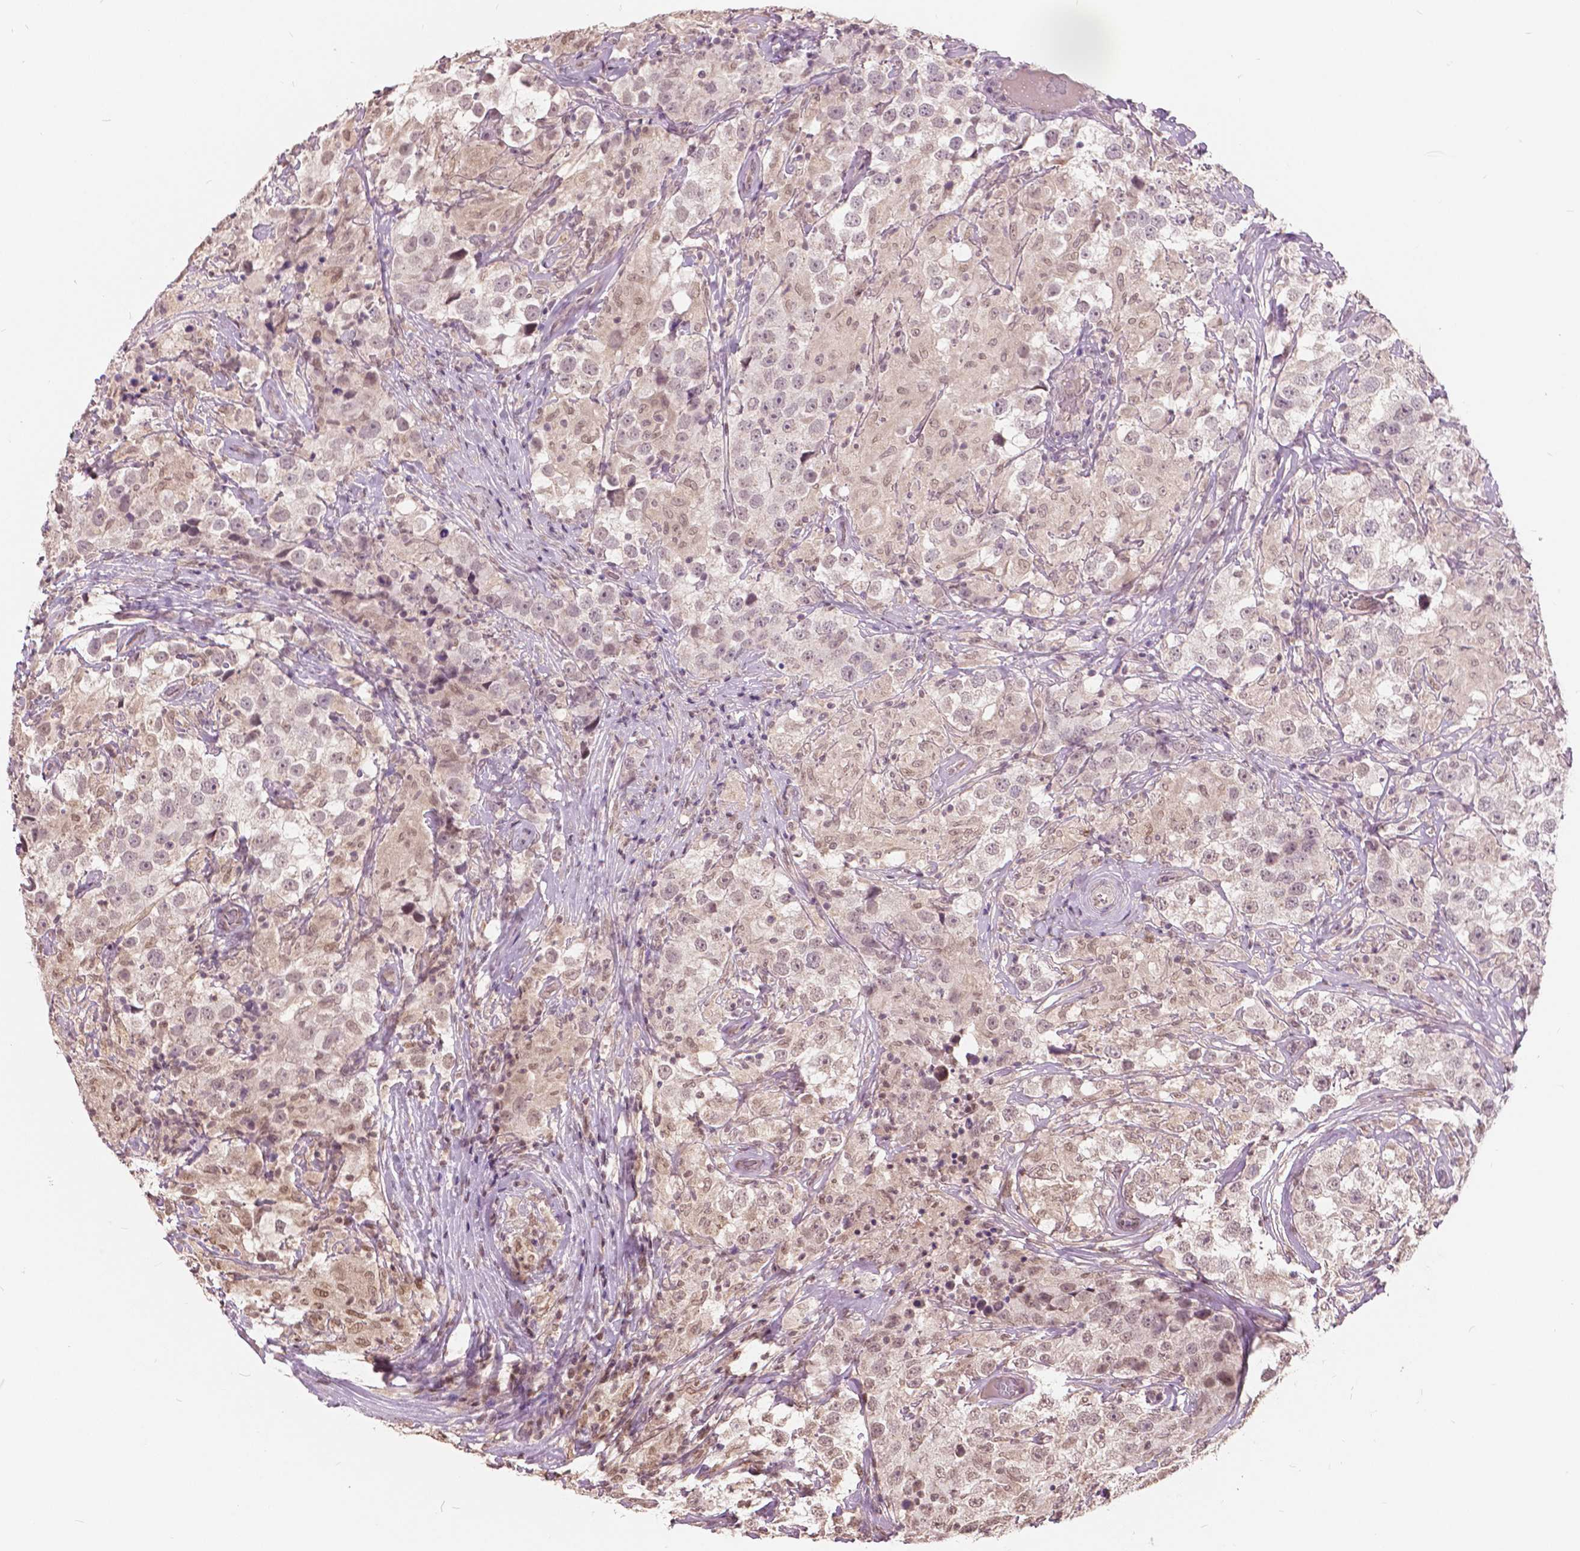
{"staining": {"intensity": "weak", "quantity": ">75%", "location": "nuclear"}, "tissue": "testis cancer", "cell_type": "Tumor cells", "image_type": "cancer", "snomed": [{"axis": "morphology", "description": "Seminoma, NOS"}, {"axis": "topography", "description": "Testis"}], "caption": "Tumor cells show low levels of weak nuclear positivity in approximately >75% of cells in human testis seminoma. The staining is performed using DAB (3,3'-diaminobenzidine) brown chromogen to label protein expression. The nuclei are counter-stained blue using hematoxylin.", "gene": "HOXA10", "patient": {"sex": "male", "age": 46}}